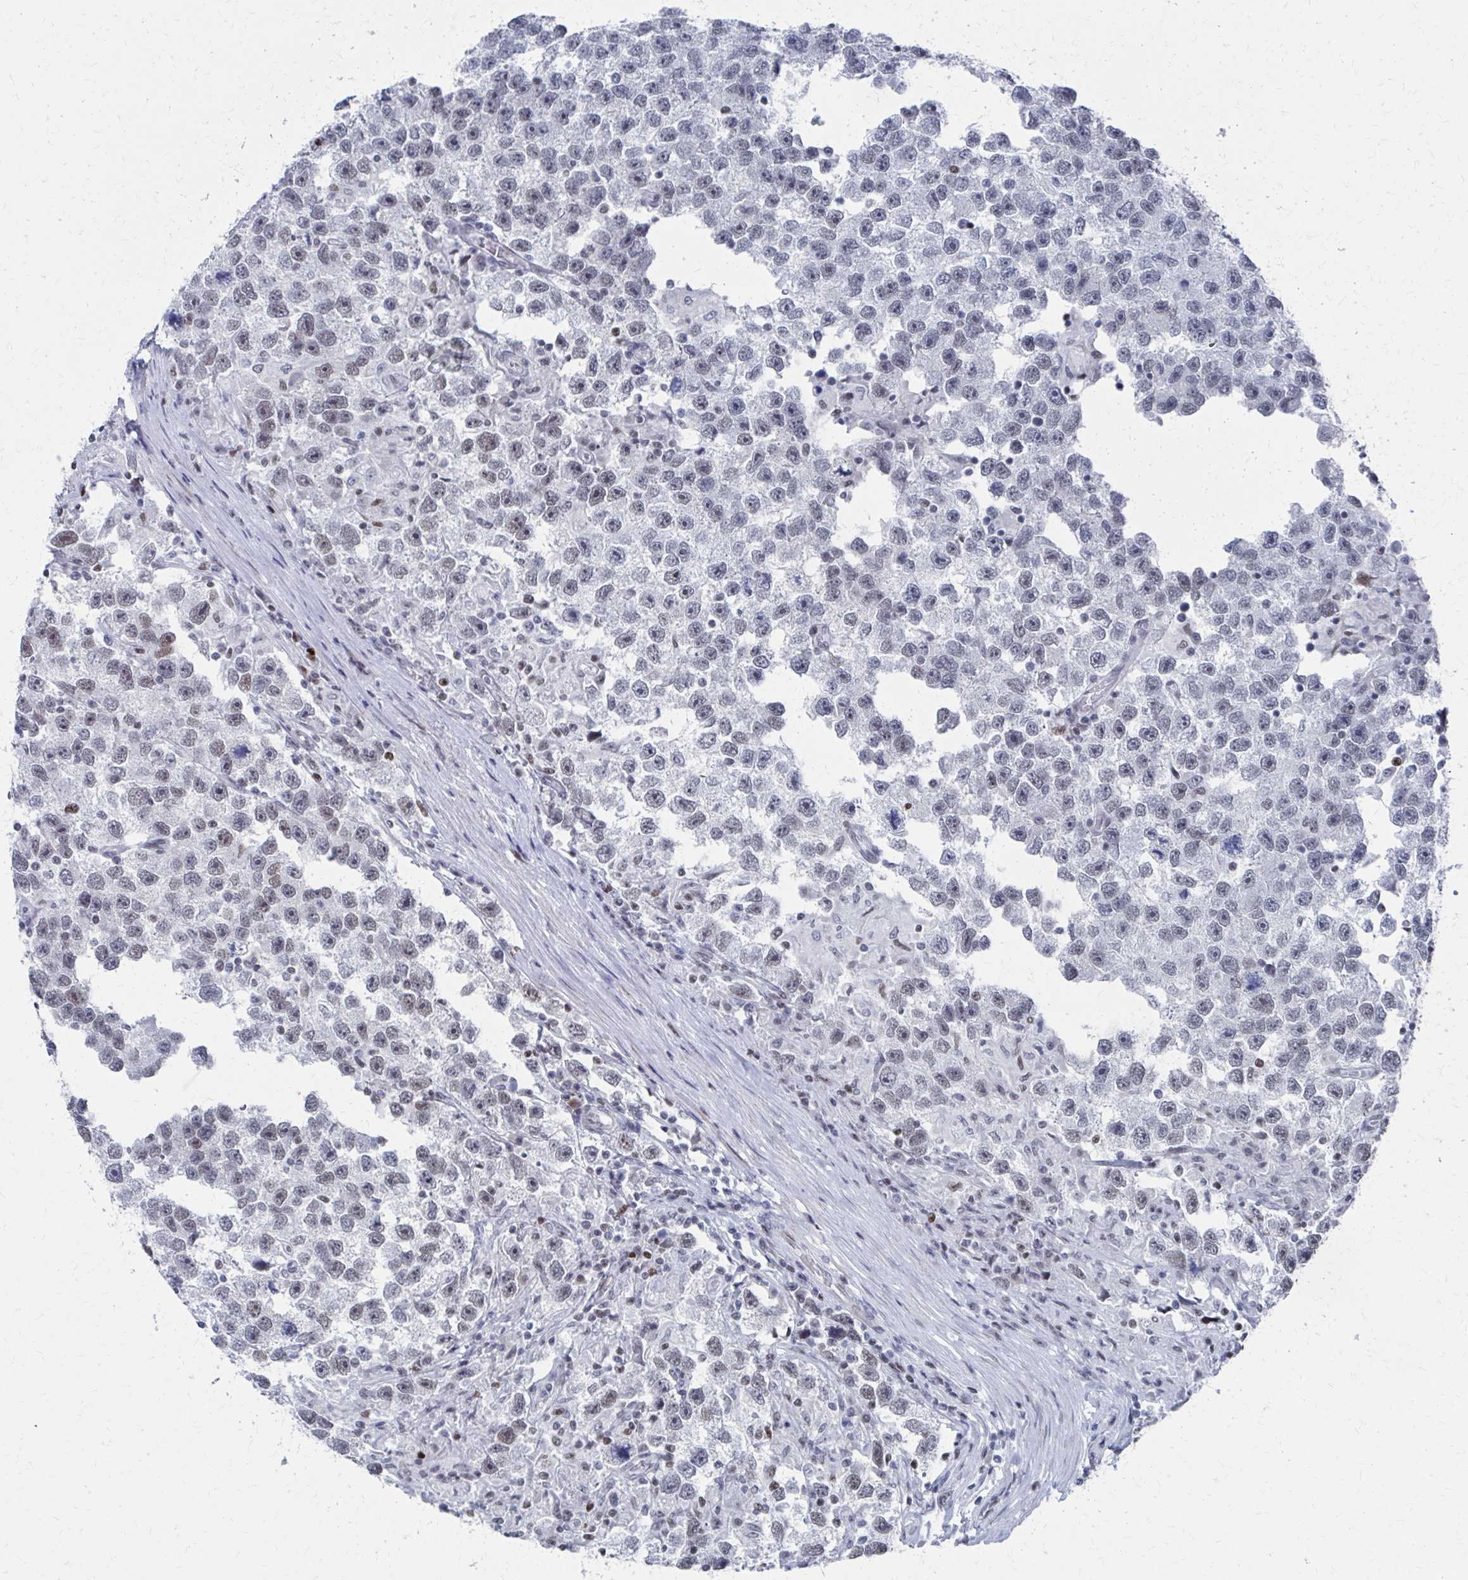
{"staining": {"intensity": "weak", "quantity": "25%-75%", "location": "nuclear"}, "tissue": "testis cancer", "cell_type": "Tumor cells", "image_type": "cancer", "snomed": [{"axis": "morphology", "description": "Seminoma, NOS"}, {"axis": "topography", "description": "Testis"}], "caption": "Immunohistochemical staining of human testis cancer (seminoma) shows low levels of weak nuclear expression in approximately 25%-75% of tumor cells. (DAB IHC with brightfield microscopy, high magnification).", "gene": "CDIN1", "patient": {"sex": "male", "age": 26}}